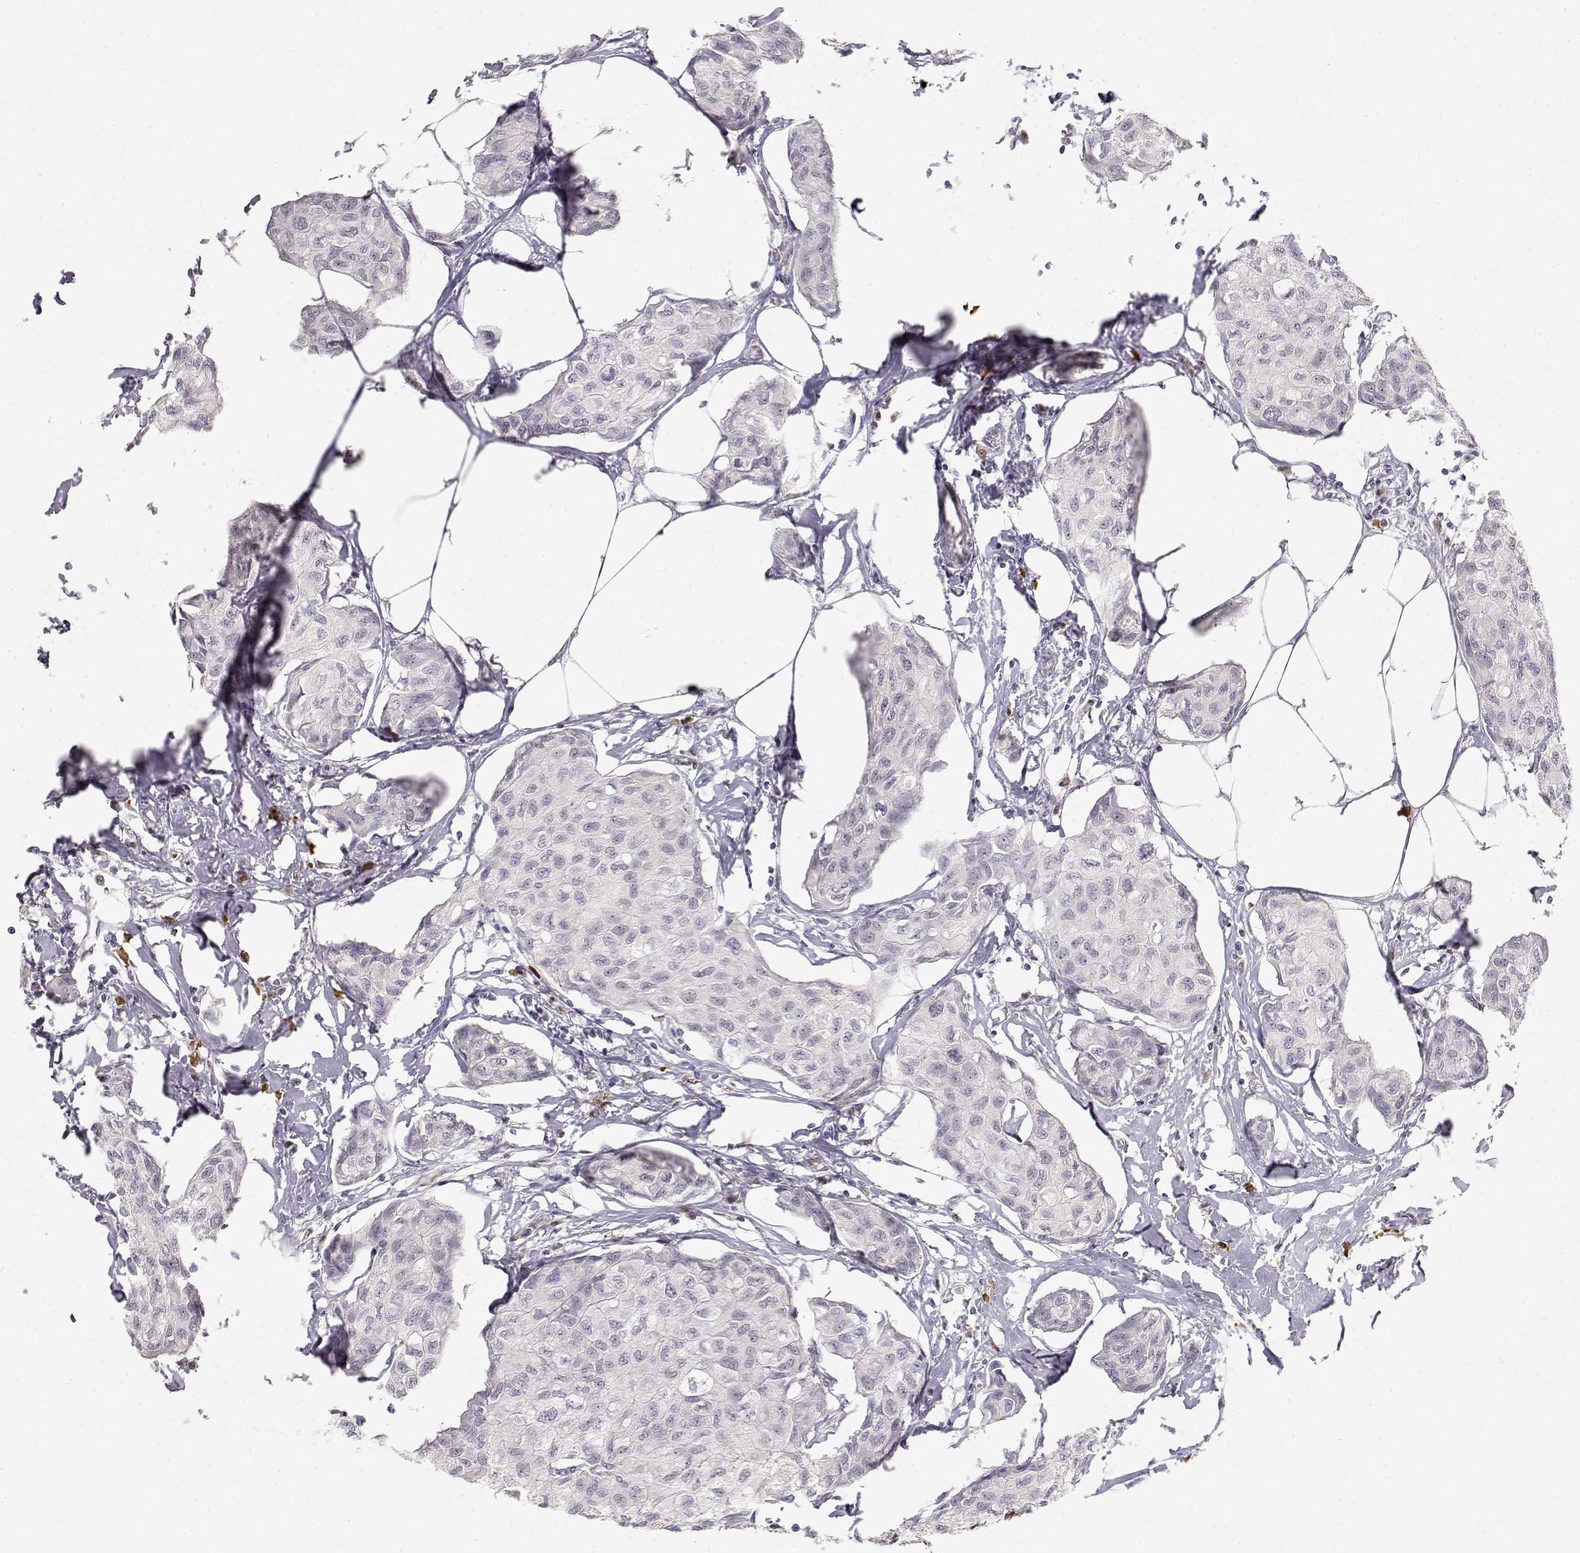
{"staining": {"intensity": "negative", "quantity": "none", "location": "none"}, "tissue": "breast cancer", "cell_type": "Tumor cells", "image_type": "cancer", "snomed": [{"axis": "morphology", "description": "Duct carcinoma"}, {"axis": "topography", "description": "Breast"}], "caption": "High power microscopy photomicrograph of an immunohistochemistry (IHC) histopathology image of breast cancer, revealing no significant expression in tumor cells. (Stains: DAB (3,3'-diaminobenzidine) IHC with hematoxylin counter stain, Microscopy: brightfield microscopy at high magnification).", "gene": "EAF2", "patient": {"sex": "female", "age": 80}}